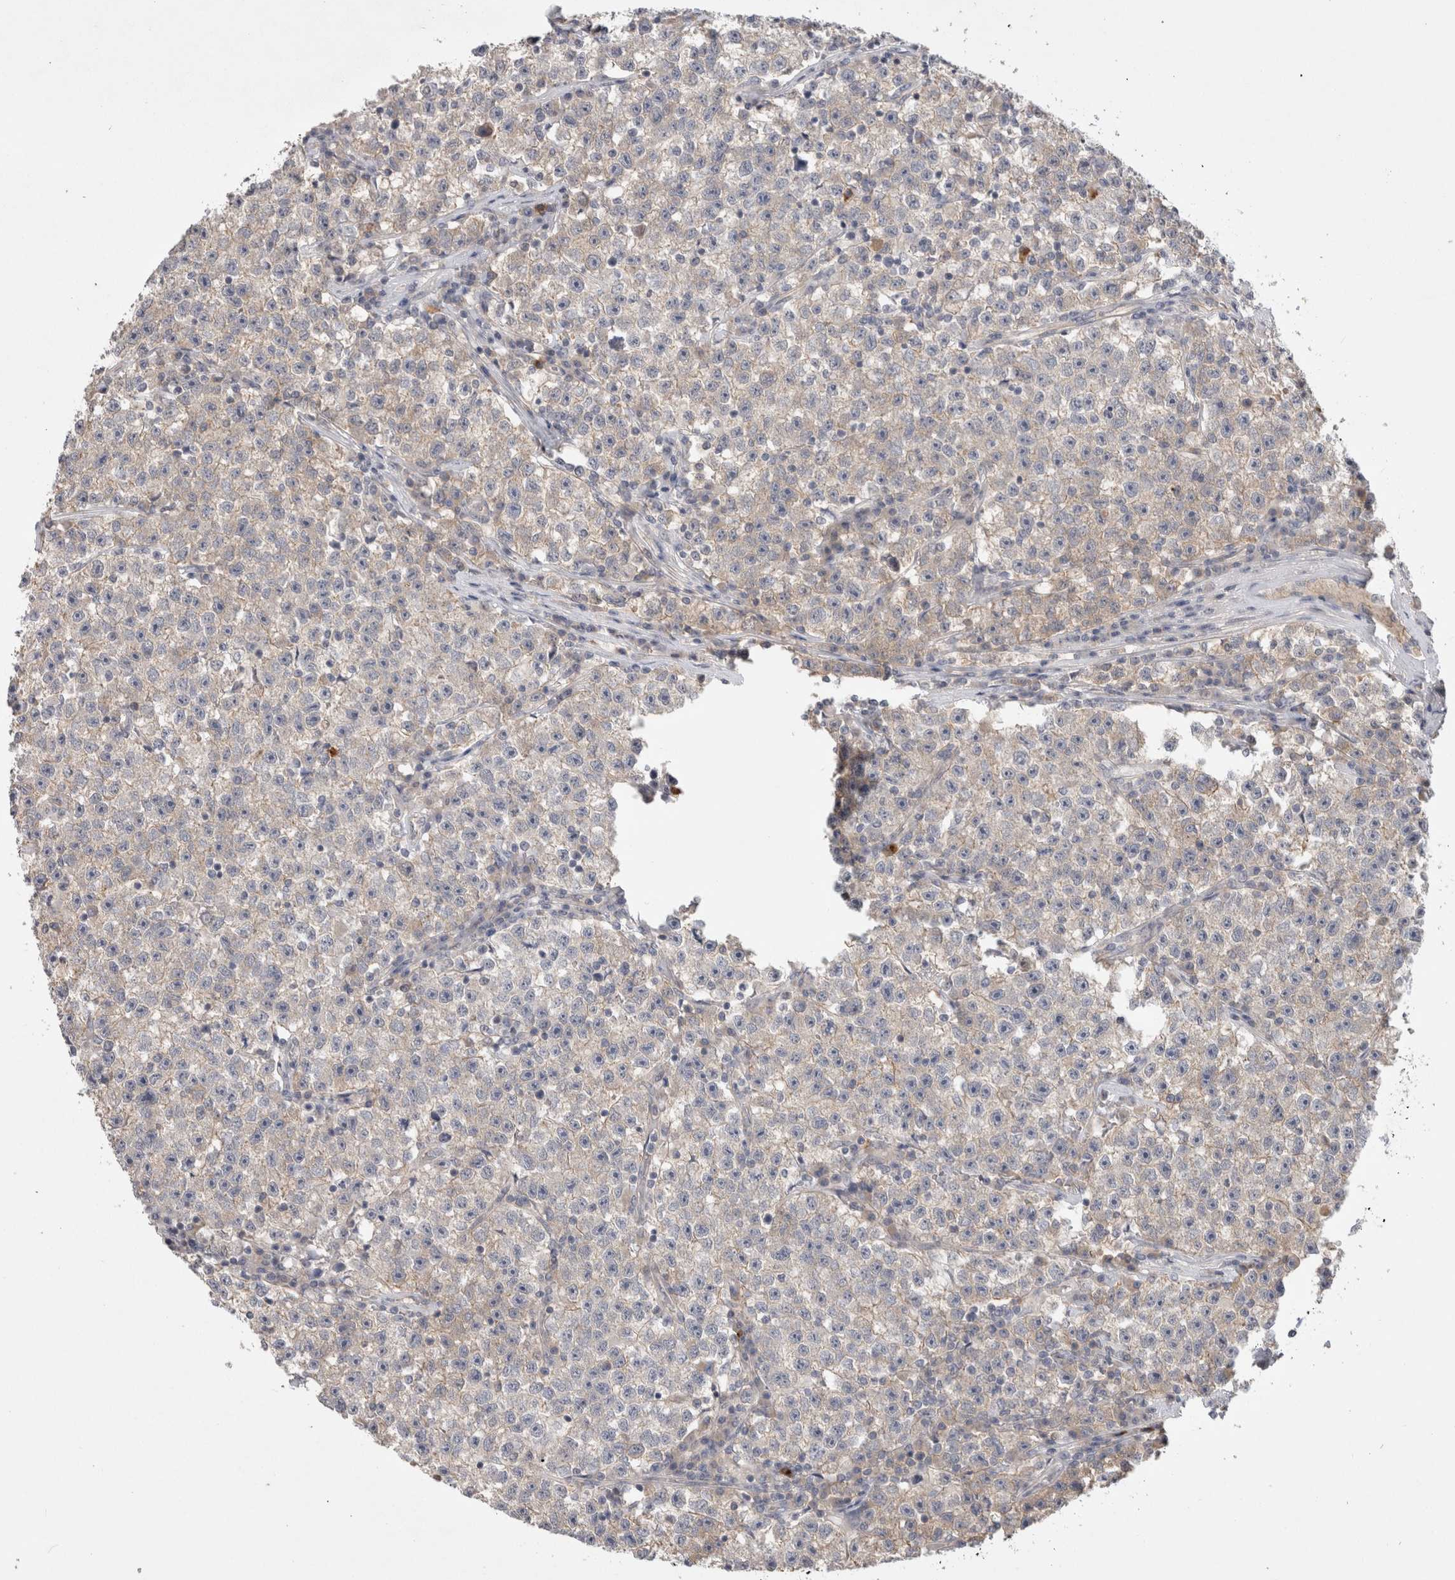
{"staining": {"intensity": "weak", "quantity": "<25%", "location": "cytoplasmic/membranous"}, "tissue": "testis cancer", "cell_type": "Tumor cells", "image_type": "cancer", "snomed": [{"axis": "morphology", "description": "Seminoma, NOS"}, {"axis": "topography", "description": "Testis"}], "caption": "A histopathology image of seminoma (testis) stained for a protein reveals no brown staining in tumor cells. The staining was performed using DAB to visualize the protein expression in brown, while the nuclei were stained in blue with hematoxylin (Magnification: 20x).", "gene": "CERS3", "patient": {"sex": "male", "age": 22}}